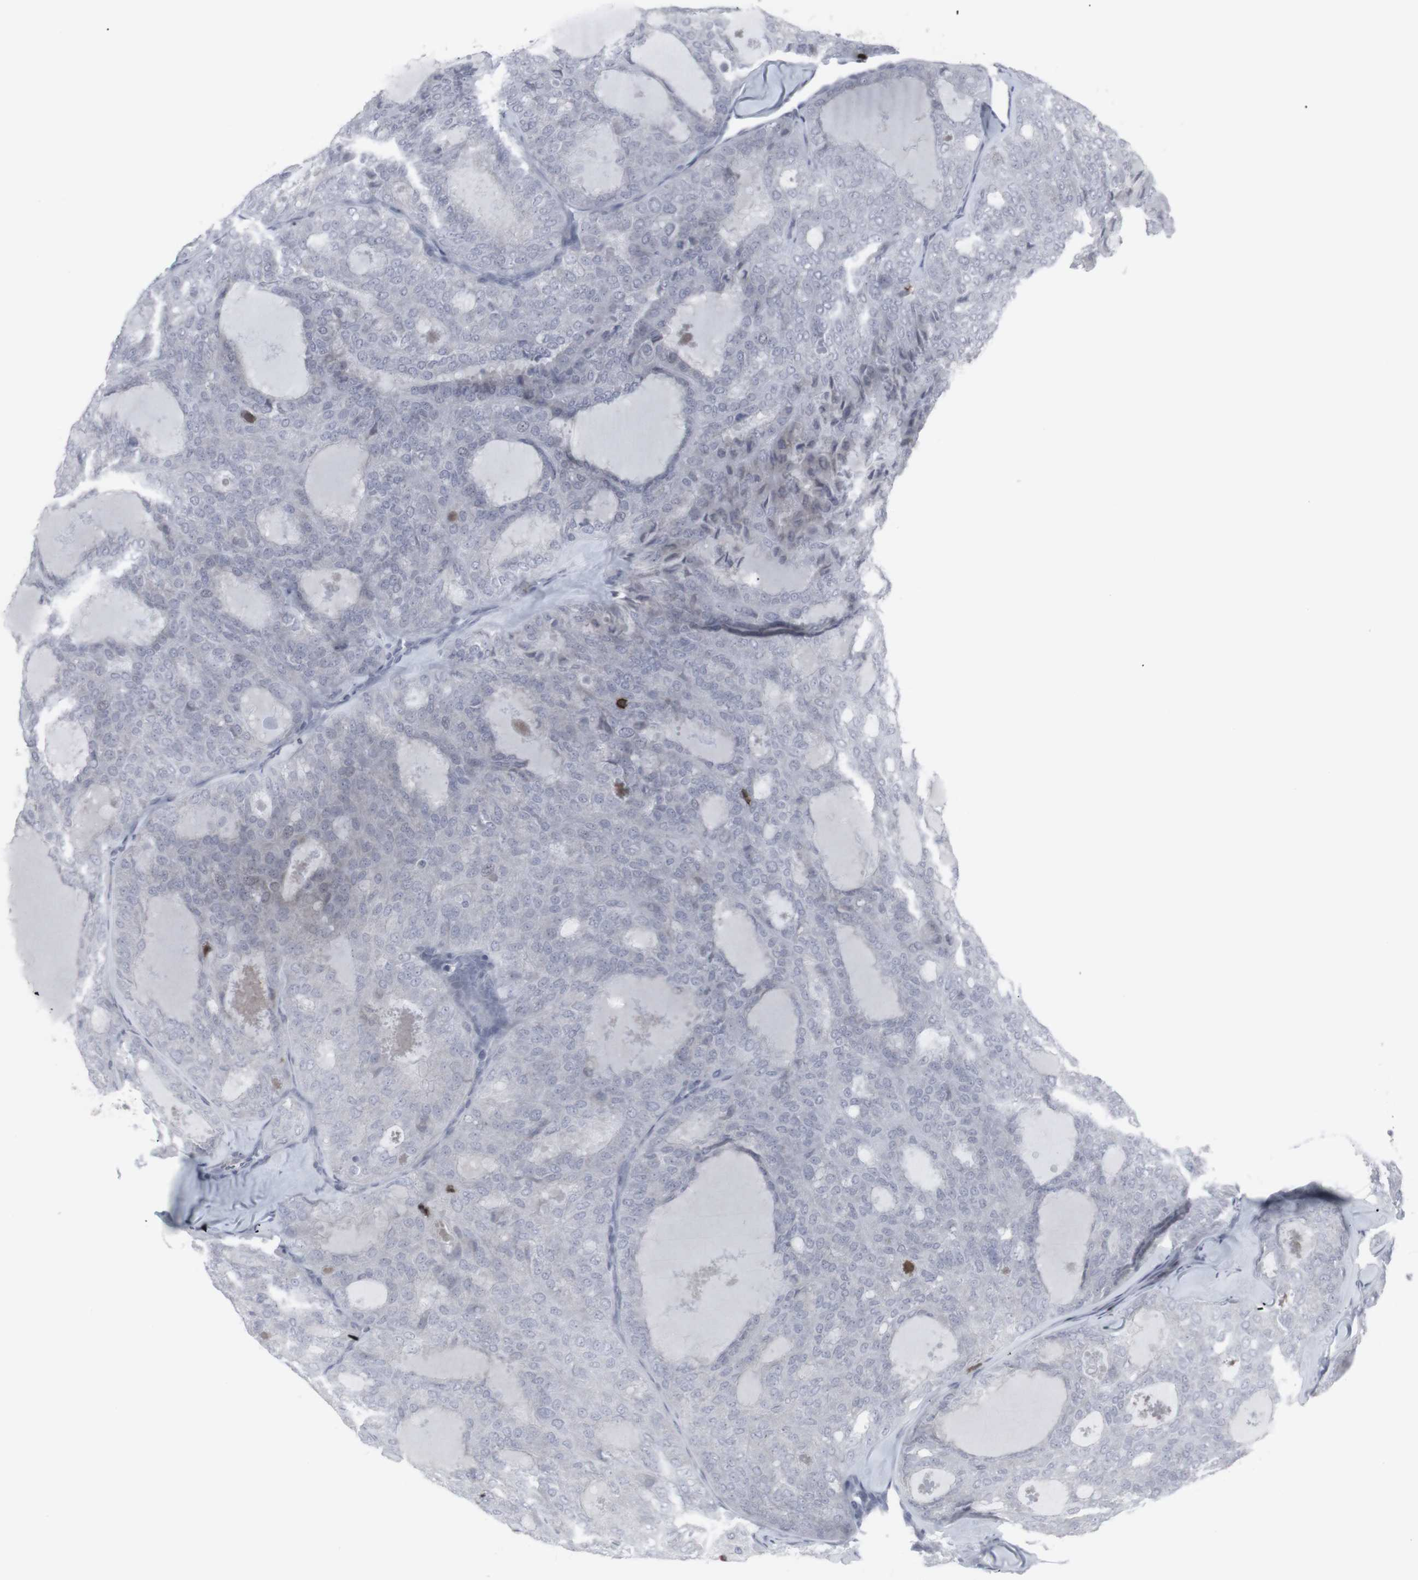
{"staining": {"intensity": "negative", "quantity": "none", "location": "none"}, "tissue": "thyroid cancer", "cell_type": "Tumor cells", "image_type": "cancer", "snomed": [{"axis": "morphology", "description": "Follicular adenoma carcinoma, NOS"}, {"axis": "topography", "description": "Thyroid gland"}], "caption": "DAB immunohistochemical staining of human thyroid cancer demonstrates no significant staining in tumor cells.", "gene": "APOBEC2", "patient": {"sex": "male", "age": 75}}